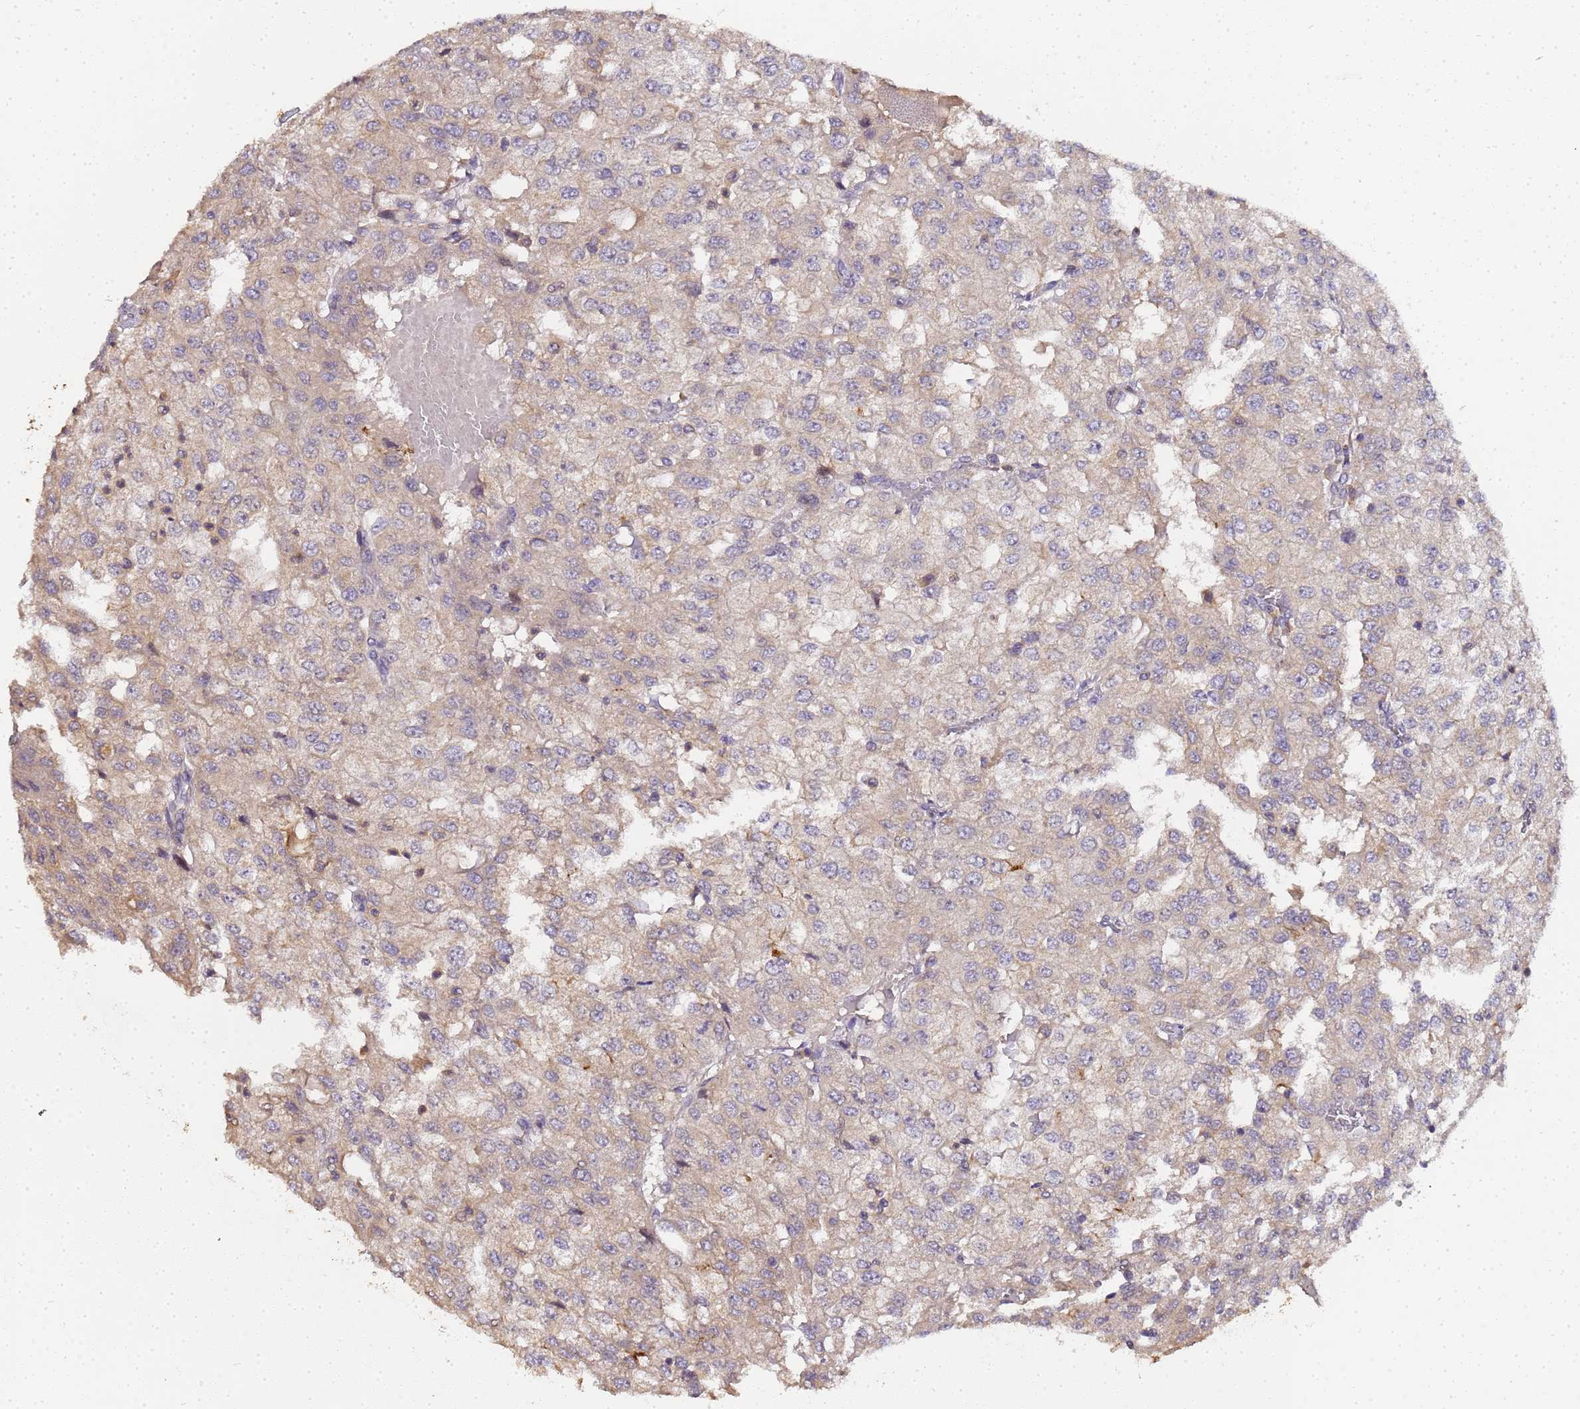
{"staining": {"intensity": "weak", "quantity": "25%-75%", "location": "cytoplasmic/membranous"}, "tissue": "renal cancer", "cell_type": "Tumor cells", "image_type": "cancer", "snomed": [{"axis": "morphology", "description": "Adenocarcinoma, NOS"}, {"axis": "topography", "description": "Kidney"}], "caption": "Brown immunohistochemical staining in renal cancer reveals weak cytoplasmic/membranous expression in approximately 25%-75% of tumor cells.", "gene": "LGI4", "patient": {"sex": "female", "age": 54}}